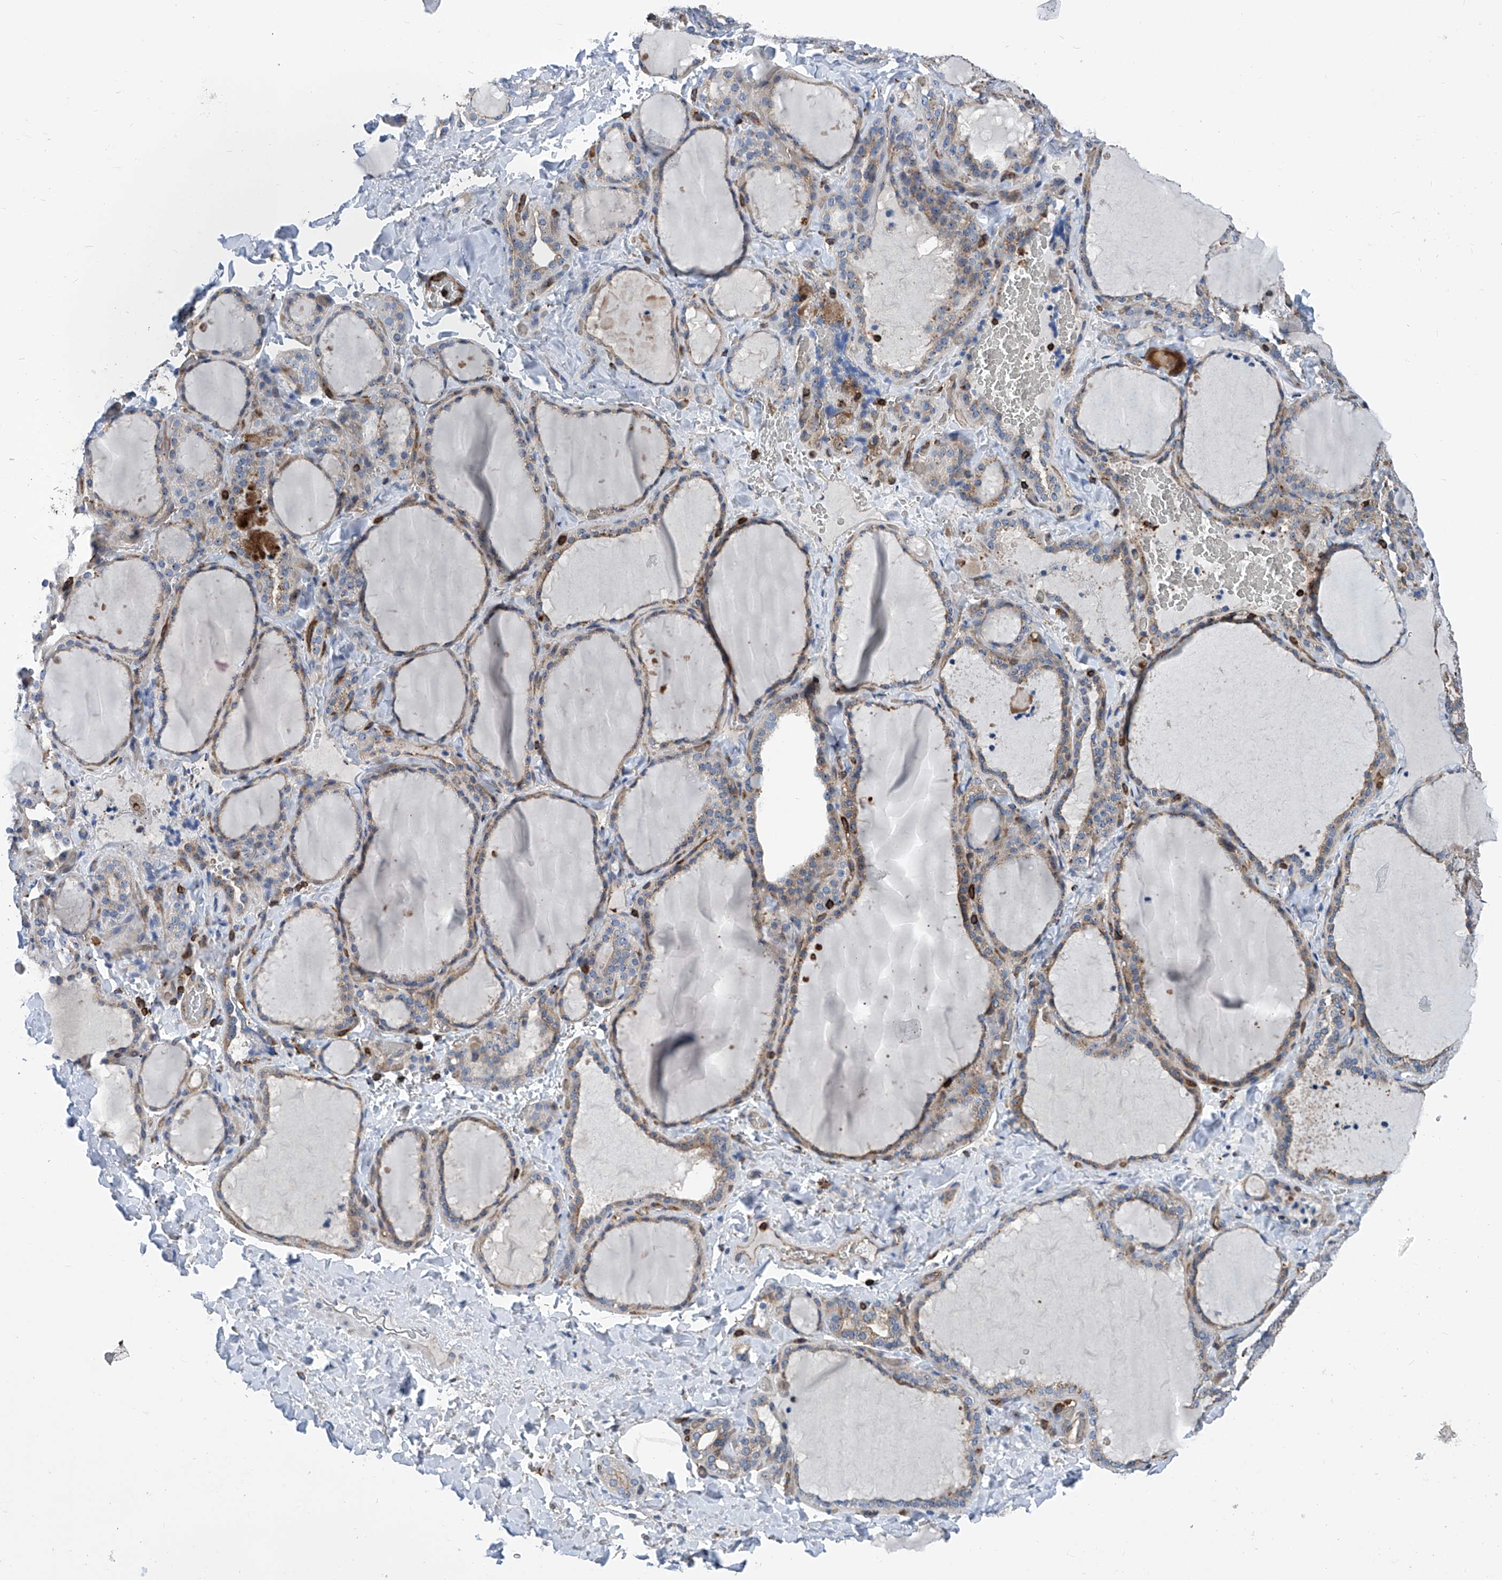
{"staining": {"intensity": "weak", "quantity": "25%-75%", "location": "cytoplasmic/membranous"}, "tissue": "thyroid gland", "cell_type": "Glandular cells", "image_type": "normal", "snomed": [{"axis": "morphology", "description": "Normal tissue, NOS"}, {"axis": "topography", "description": "Thyroid gland"}], "caption": "Immunohistochemistry (DAB) staining of benign thyroid gland shows weak cytoplasmic/membranous protein positivity in approximately 25%-75% of glandular cells. (DAB (3,3'-diaminobenzidine) IHC, brown staining for protein, blue staining for nuclei).", "gene": "ZNF484", "patient": {"sex": "female", "age": 22}}